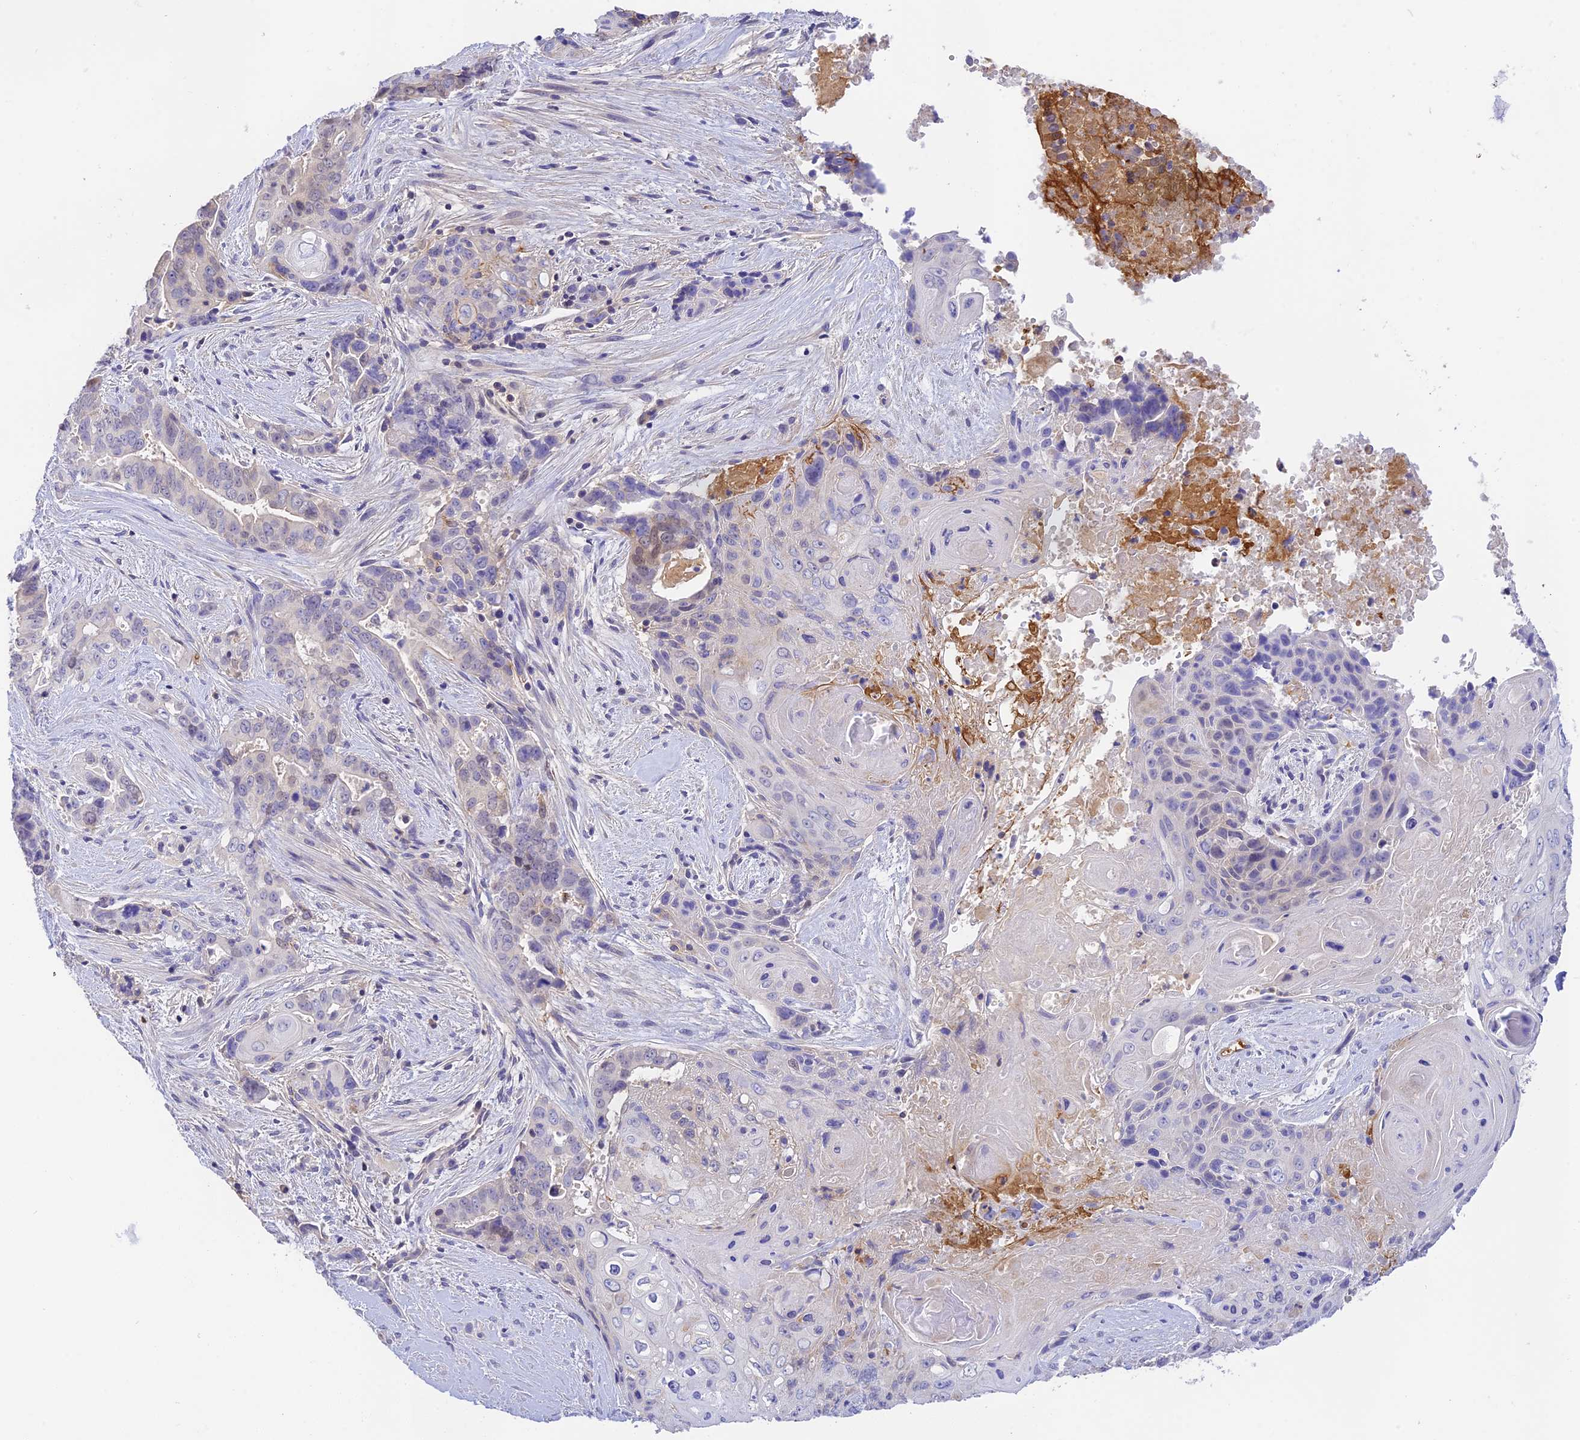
{"staining": {"intensity": "negative", "quantity": "none", "location": "none"}, "tissue": "pancreatic cancer", "cell_type": "Tumor cells", "image_type": "cancer", "snomed": [{"axis": "morphology", "description": "Adenocarcinoma, NOS"}, {"axis": "topography", "description": "Pancreas"}], "caption": "Adenocarcinoma (pancreatic) stained for a protein using immunohistochemistry (IHC) demonstrates no staining tumor cells.", "gene": "HDHD2", "patient": {"sex": "male", "age": 80}}